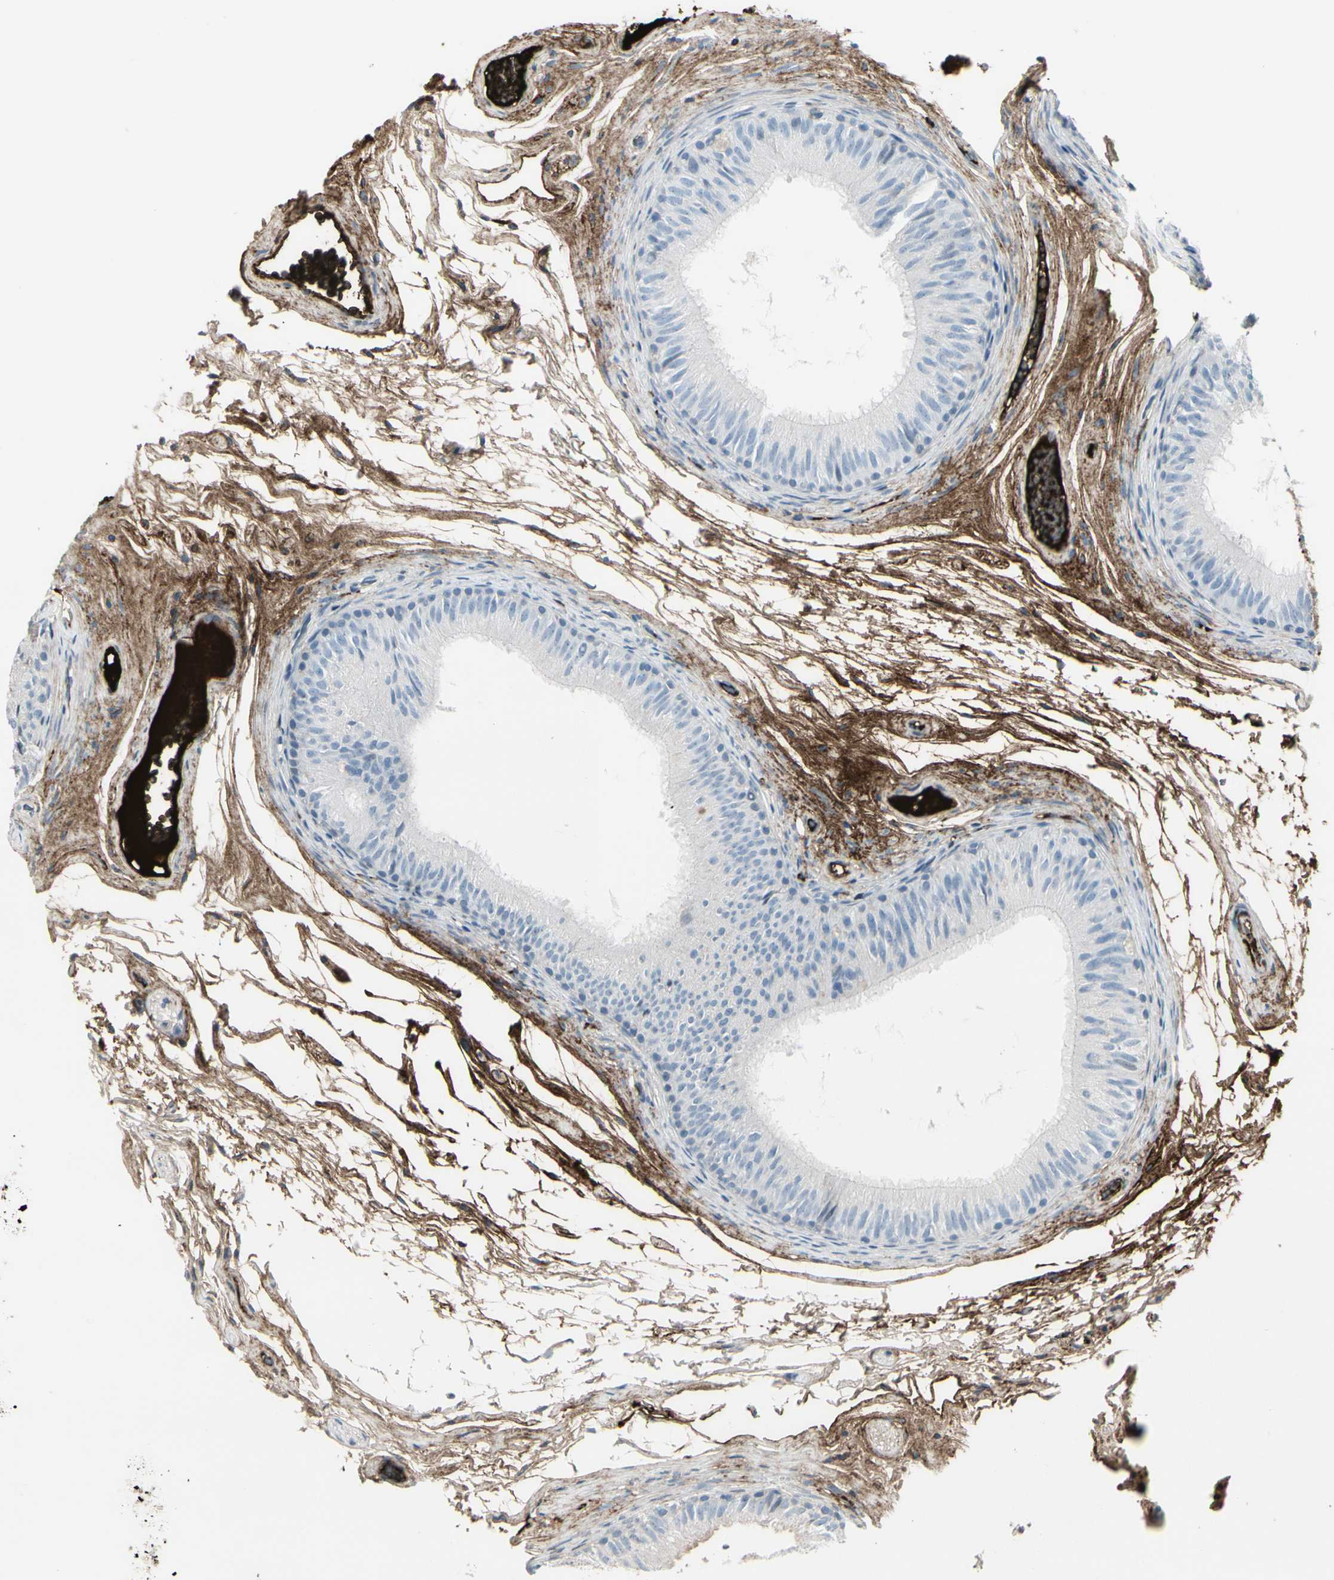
{"staining": {"intensity": "negative", "quantity": "none", "location": "none"}, "tissue": "epididymis", "cell_type": "Glandular cells", "image_type": "normal", "snomed": [{"axis": "morphology", "description": "Normal tissue, NOS"}, {"axis": "topography", "description": "Epididymis"}], "caption": "This photomicrograph is of benign epididymis stained with IHC to label a protein in brown with the nuclei are counter-stained blue. There is no expression in glandular cells.", "gene": "IGHG1", "patient": {"sex": "male", "age": 36}}